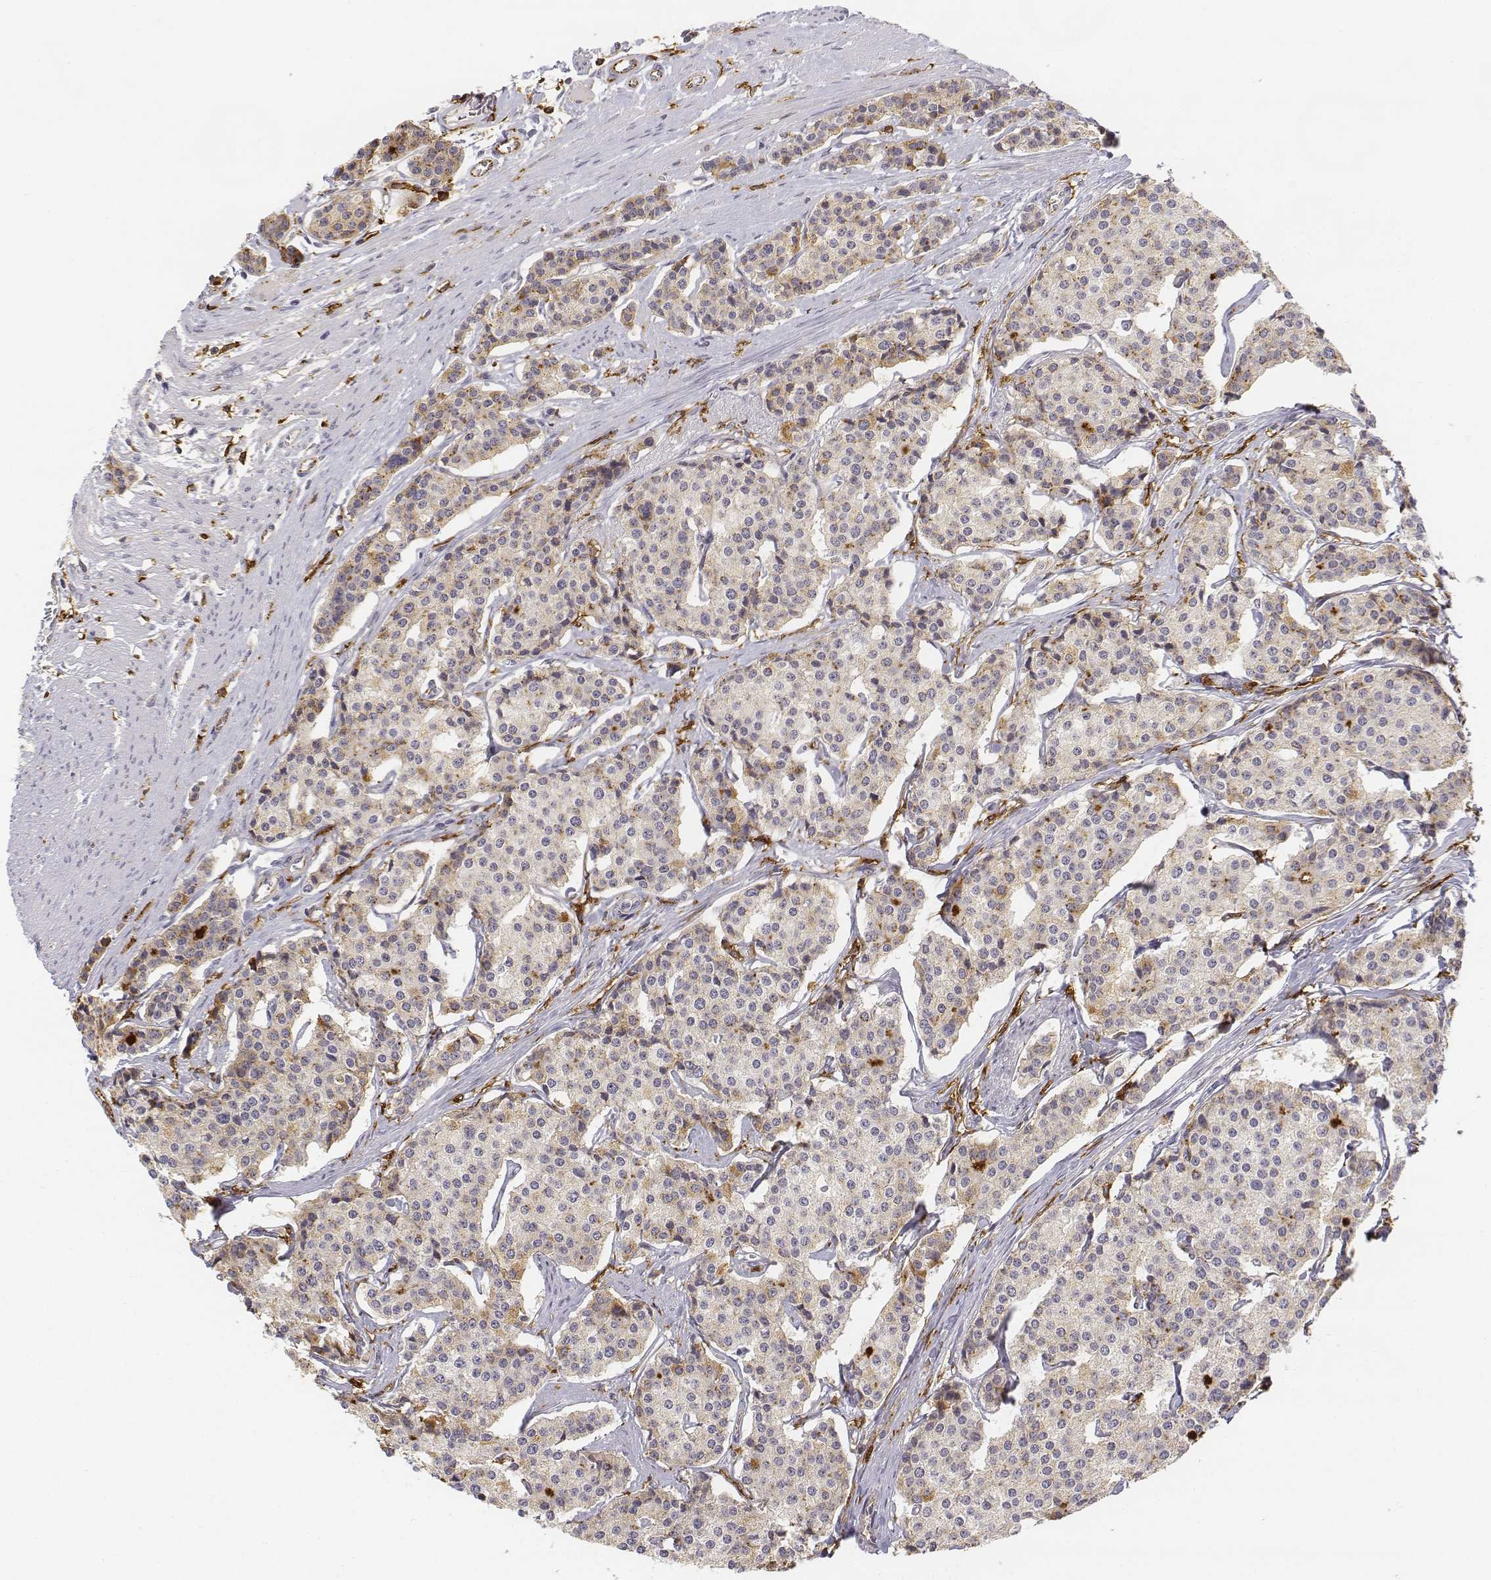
{"staining": {"intensity": "weak", "quantity": "<25%", "location": "cytoplasmic/membranous"}, "tissue": "carcinoid", "cell_type": "Tumor cells", "image_type": "cancer", "snomed": [{"axis": "morphology", "description": "Carcinoid, malignant, NOS"}, {"axis": "topography", "description": "Small intestine"}], "caption": "The histopathology image shows no significant staining in tumor cells of carcinoid.", "gene": "CD14", "patient": {"sex": "female", "age": 65}}